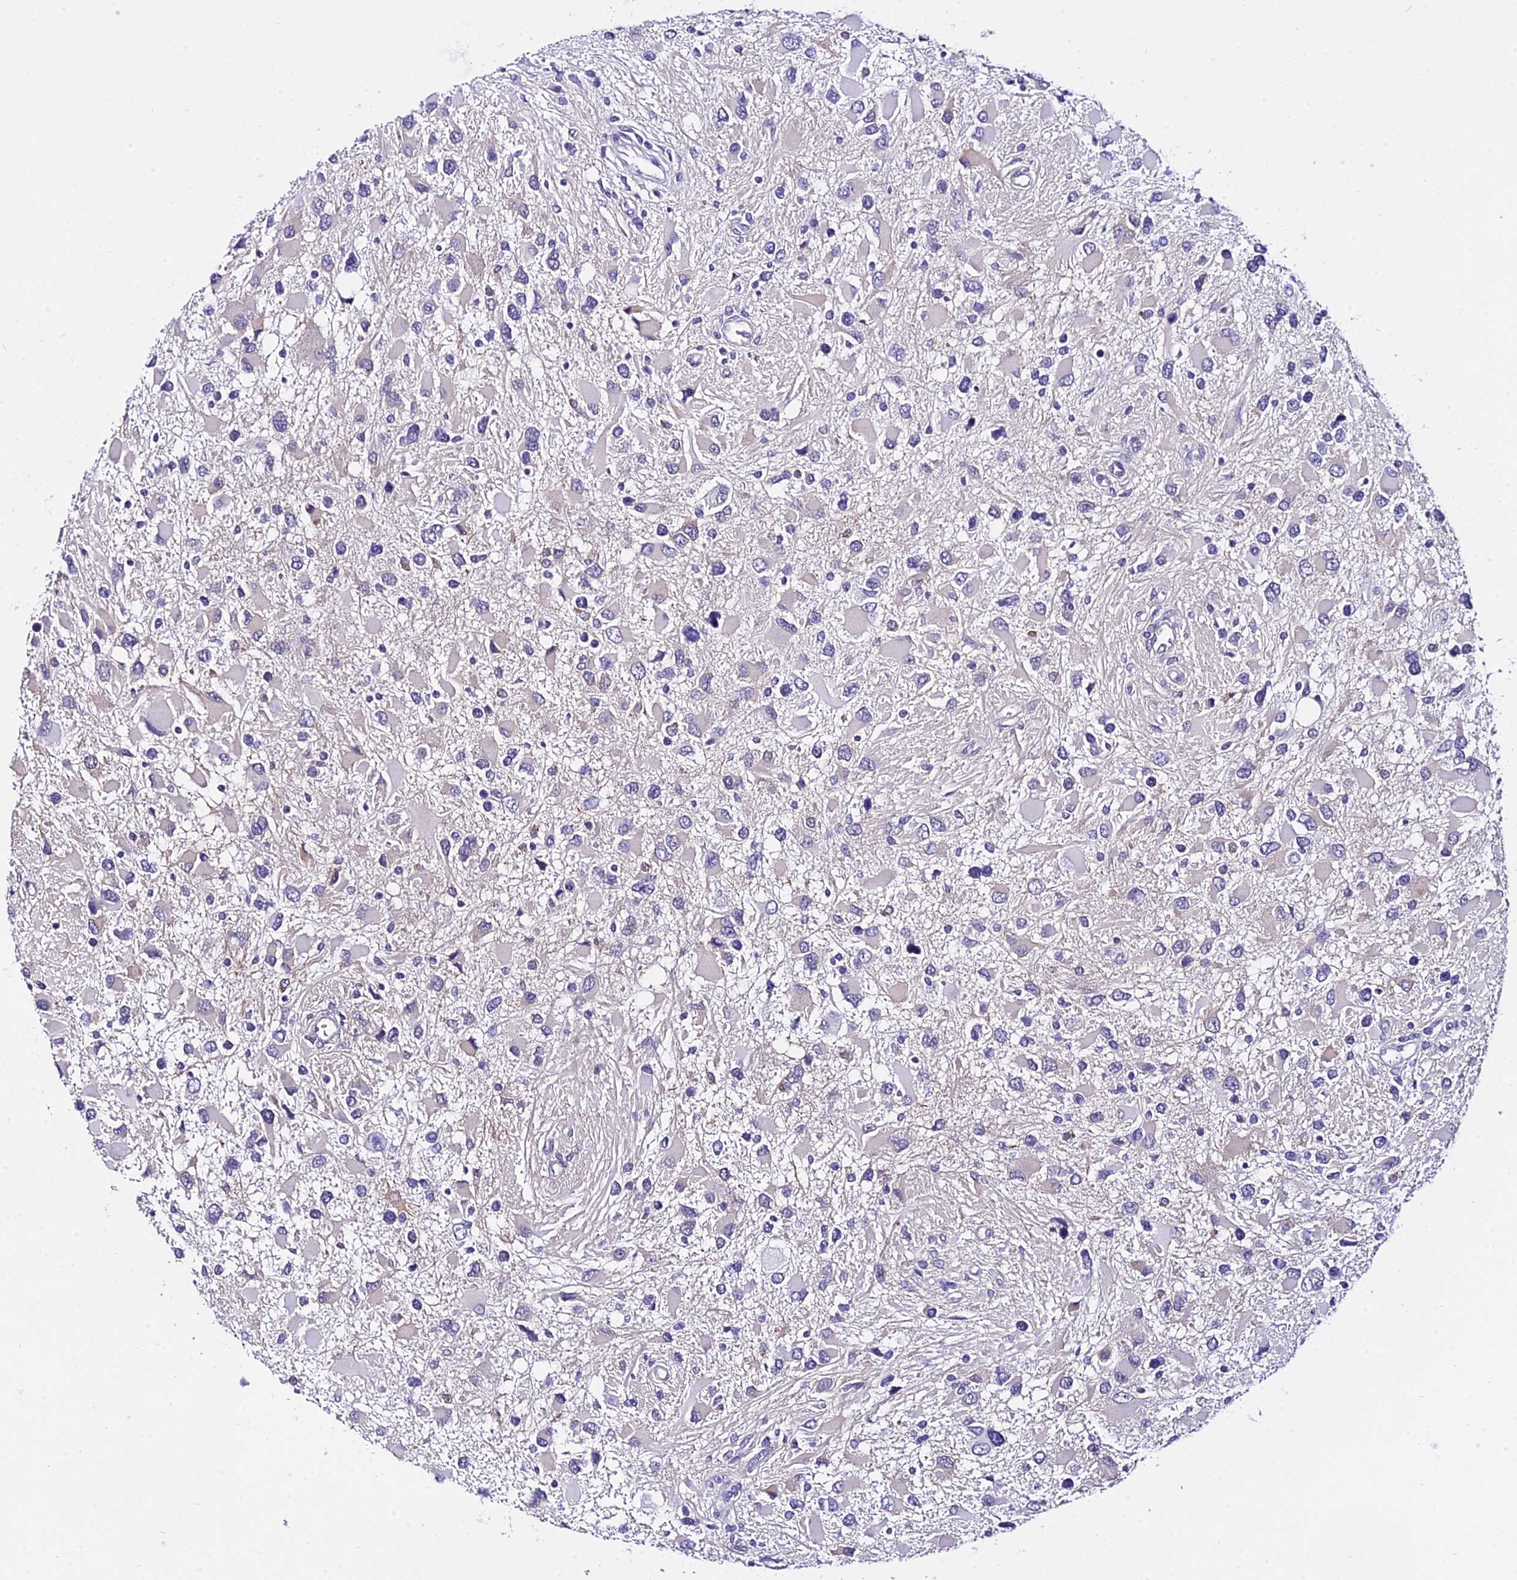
{"staining": {"intensity": "negative", "quantity": "none", "location": "none"}, "tissue": "glioma", "cell_type": "Tumor cells", "image_type": "cancer", "snomed": [{"axis": "morphology", "description": "Glioma, malignant, High grade"}, {"axis": "topography", "description": "Brain"}], "caption": "Tumor cells show no significant protein expression in malignant high-grade glioma. The staining is performed using DAB brown chromogen with nuclei counter-stained in using hematoxylin.", "gene": "POLR2I", "patient": {"sex": "male", "age": 53}}